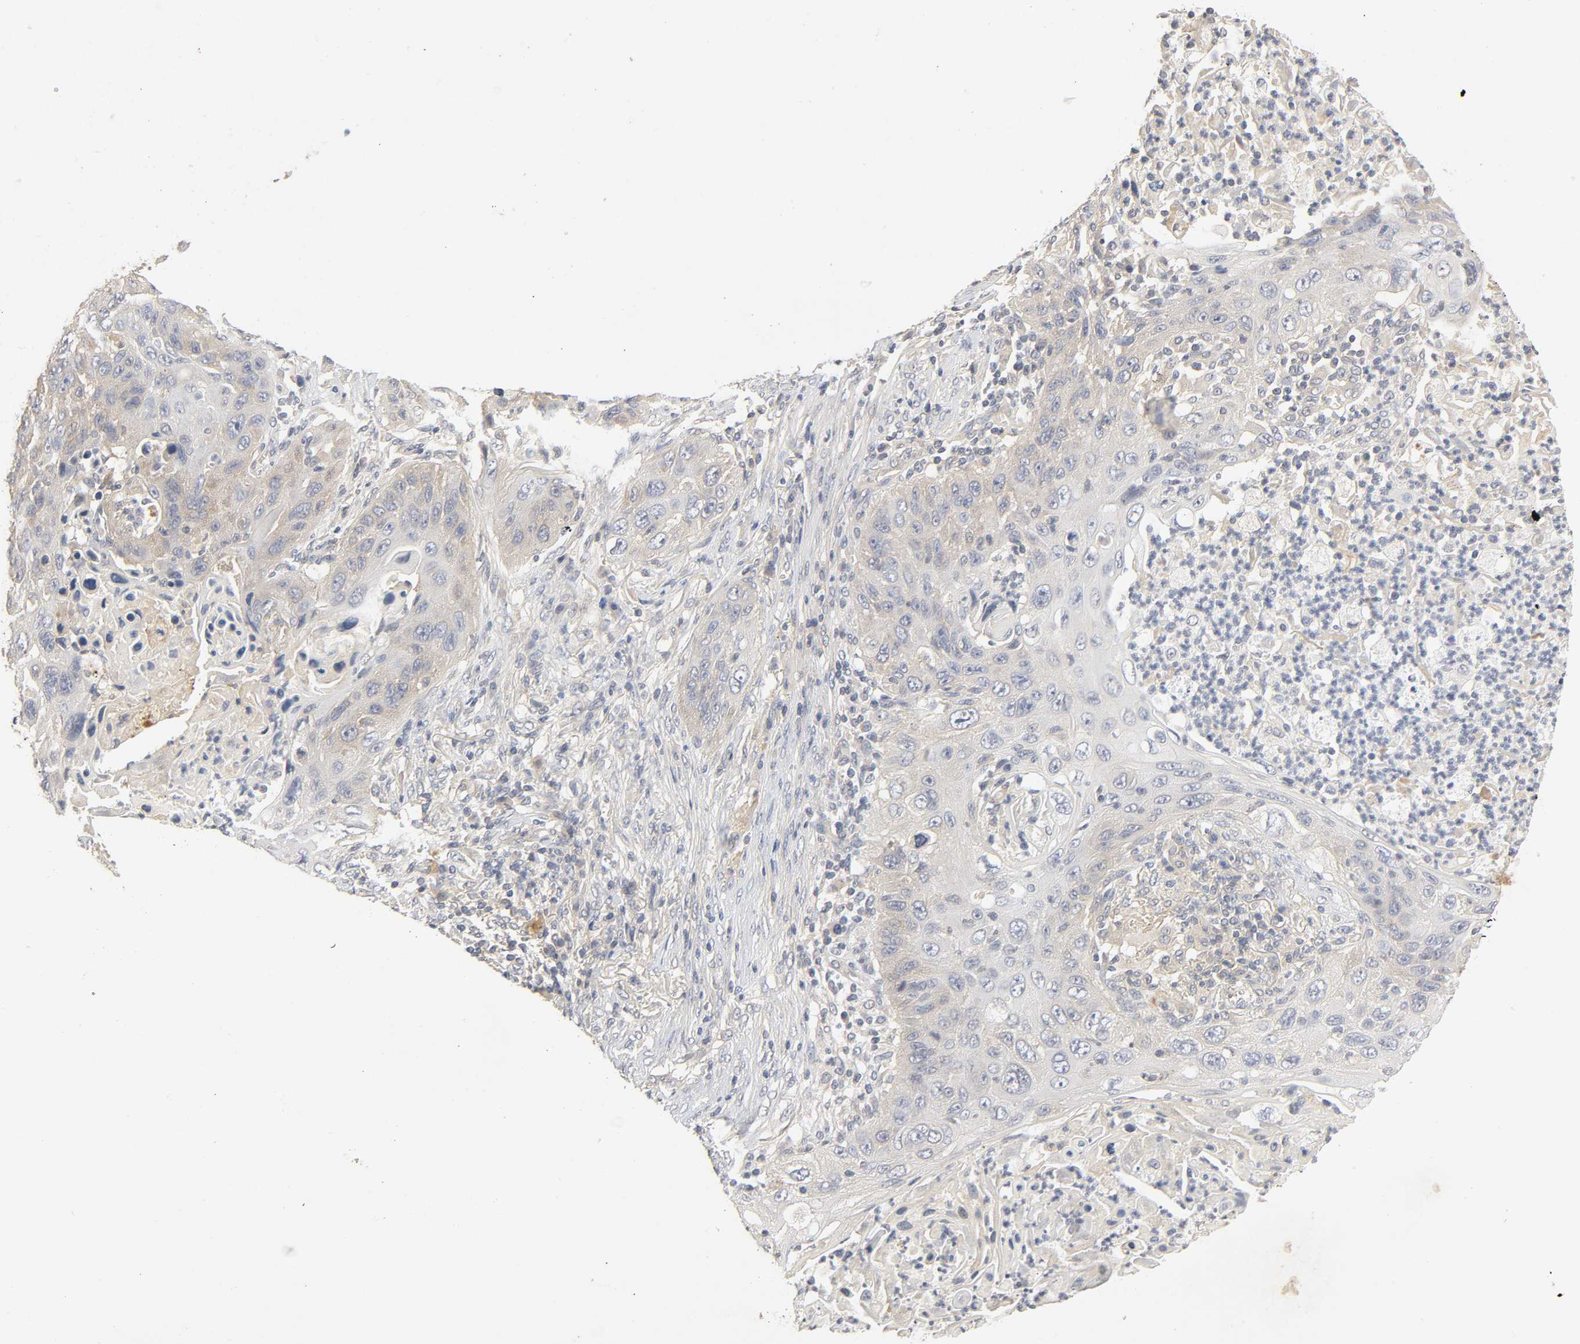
{"staining": {"intensity": "moderate", "quantity": "25%-75%", "location": "cytoplasmic/membranous"}, "tissue": "lung cancer", "cell_type": "Tumor cells", "image_type": "cancer", "snomed": [{"axis": "morphology", "description": "Squamous cell carcinoma, NOS"}, {"axis": "topography", "description": "Lung"}], "caption": "An immunohistochemistry (IHC) micrograph of tumor tissue is shown. Protein staining in brown shows moderate cytoplasmic/membranous positivity in squamous cell carcinoma (lung) within tumor cells.", "gene": "CPB2", "patient": {"sex": "female", "age": 67}}